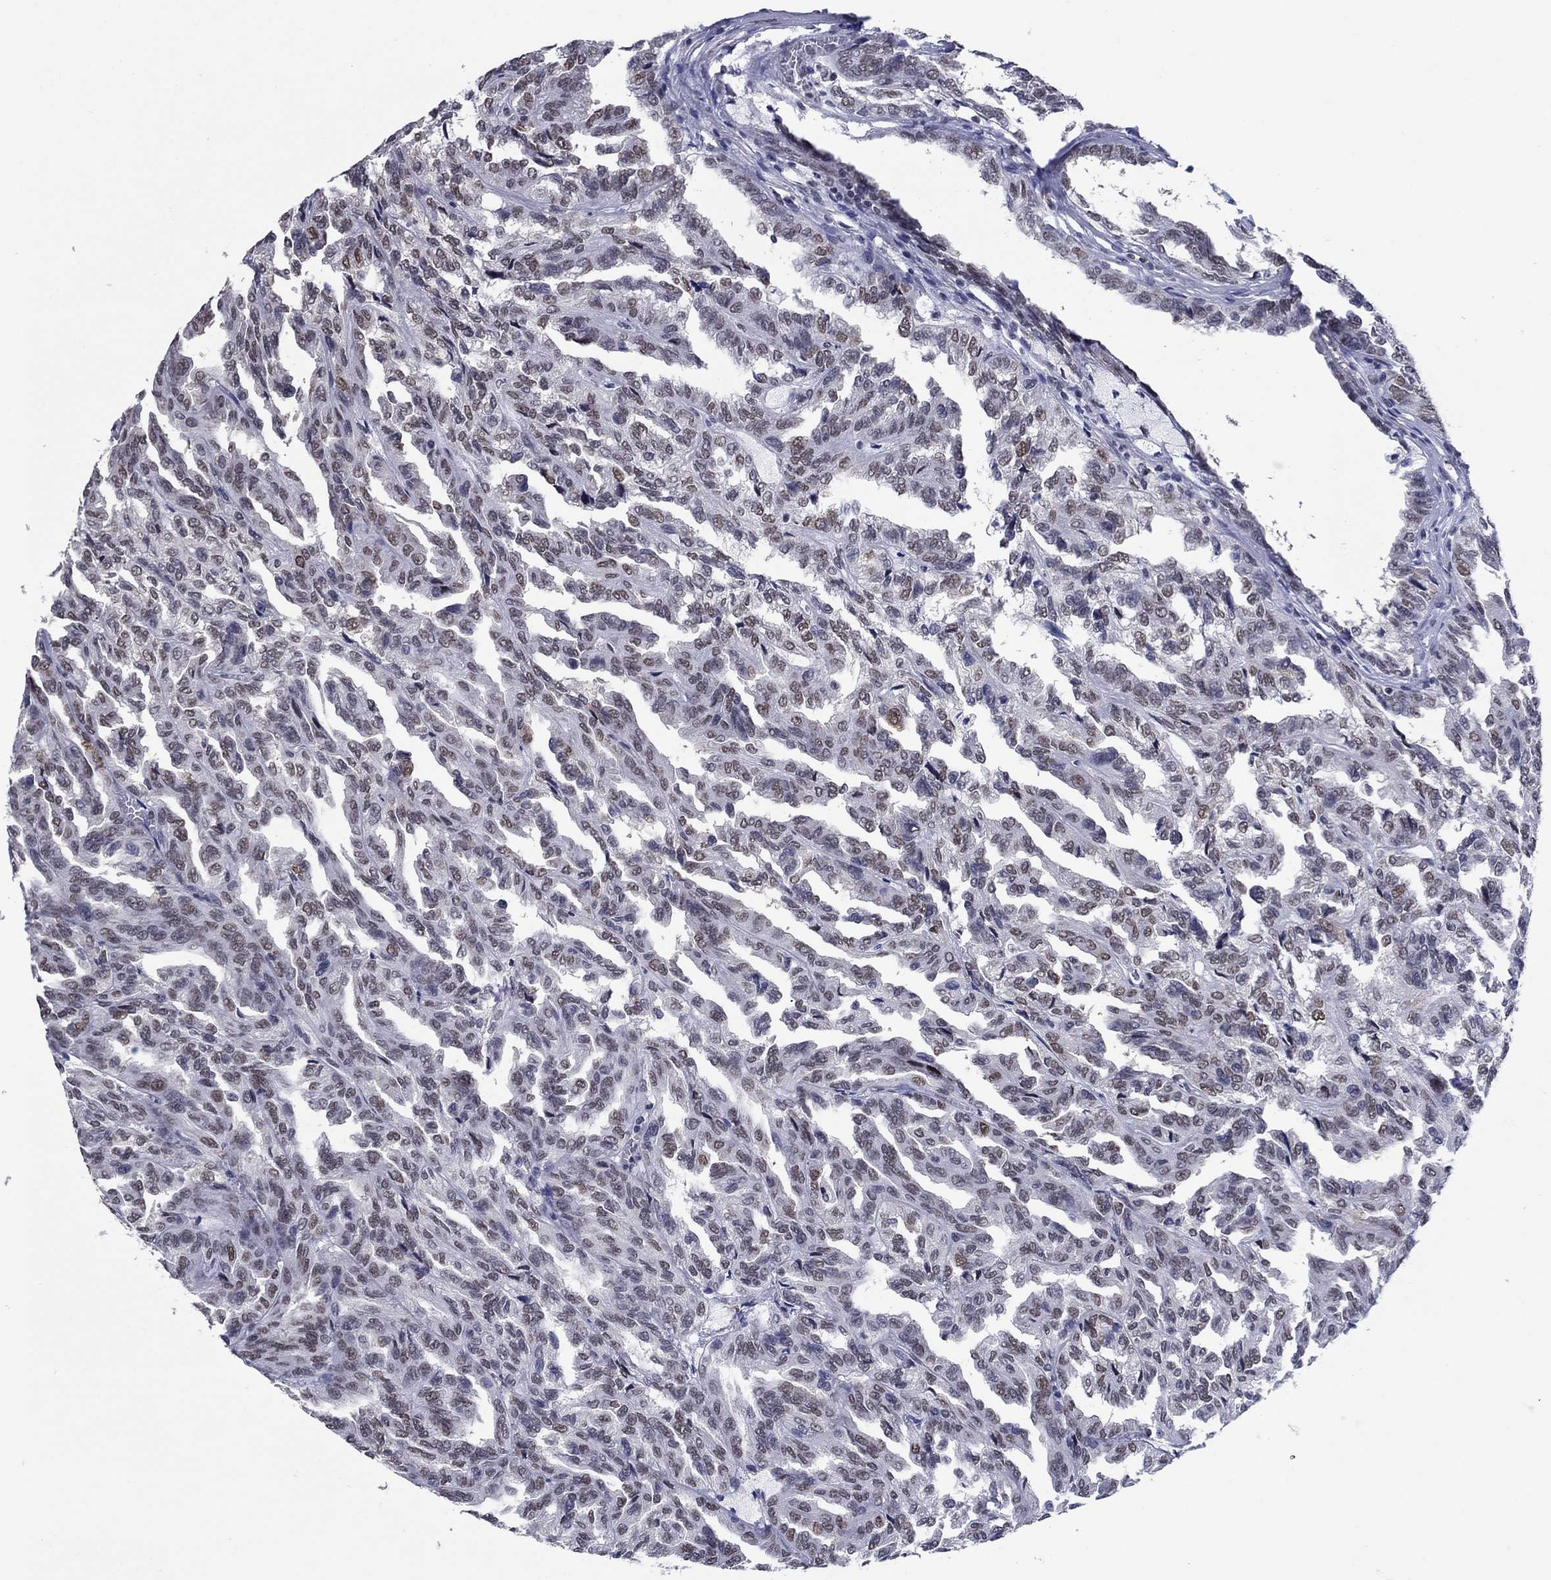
{"staining": {"intensity": "weak", "quantity": "25%-75%", "location": "nuclear"}, "tissue": "renal cancer", "cell_type": "Tumor cells", "image_type": "cancer", "snomed": [{"axis": "morphology", "description": "Adenocarcinoma, NOS"}, {"axis": "topography", "description": "Kidney"}], "caption": "This photomicrograph reveals immunohistochemistry staining of human adenocarcinoma (renal), with low weak nuclear expression in approximately 25%-75% of tumor cells.", "gene": "TYMS", "patient": {"sex": "male", "age": 79}}